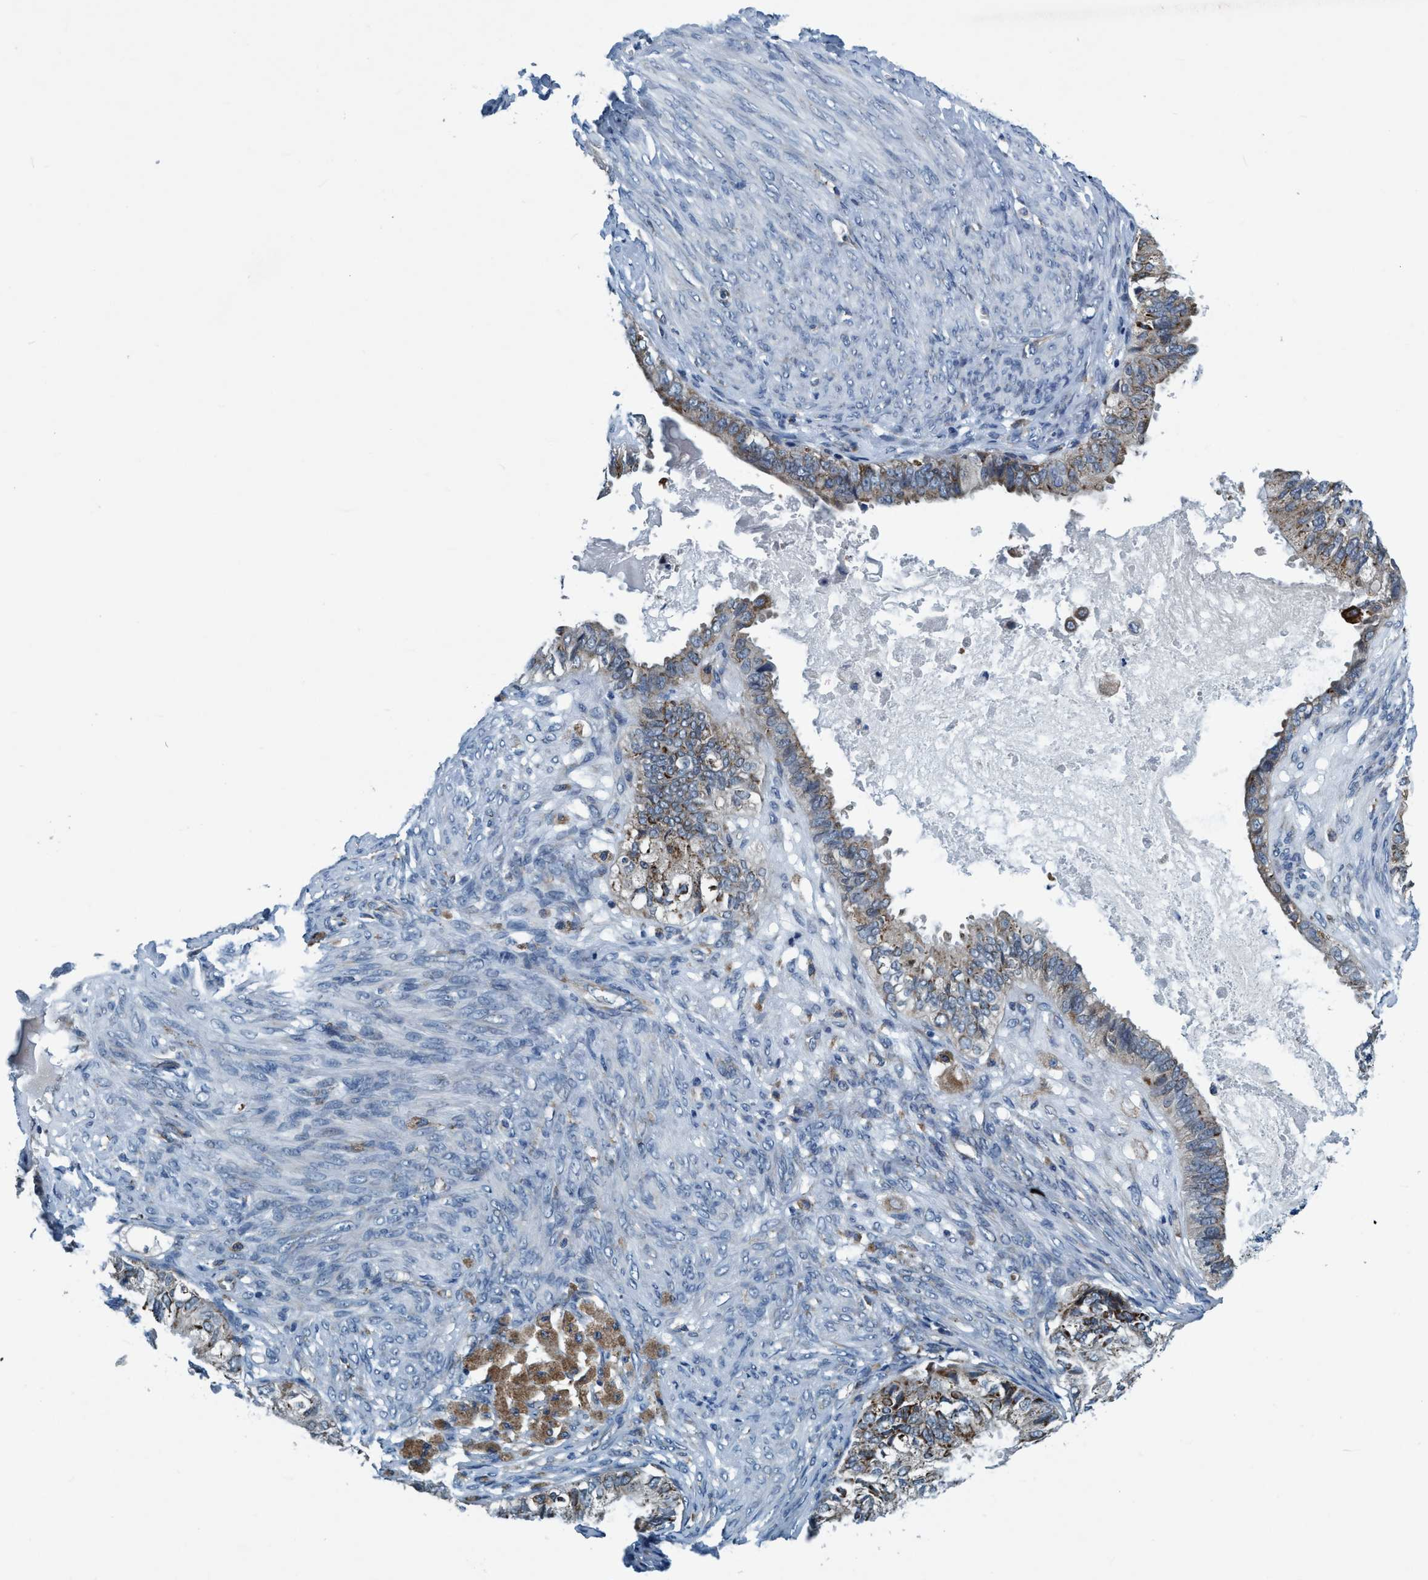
{"staining": {"intensity": "weak", "quantity": "<25%", "location": "cytoplasmic/membranous"}, "tissue": "cervical cancer", "cell_type": "Tumor cells", "image_type": "cancer", "snomed": [{"axis": "morphology", "description": "Normal tissue, NOS"}, {"axis": "morphology", "description": "Adenocarcinoma, NOS"}, {"axis": "topography", "description": "Cervix"}, {"axis": "topography", "description": "Endometrium"}], "caption": "Immunohistochemistry photomicrograph of human adenocarcinoma (cervical) stained for a protein (brown), which displays no expression in tumor cells.", "gene": "ARMC9", "patient": {"sex": "female", "age": 86}}